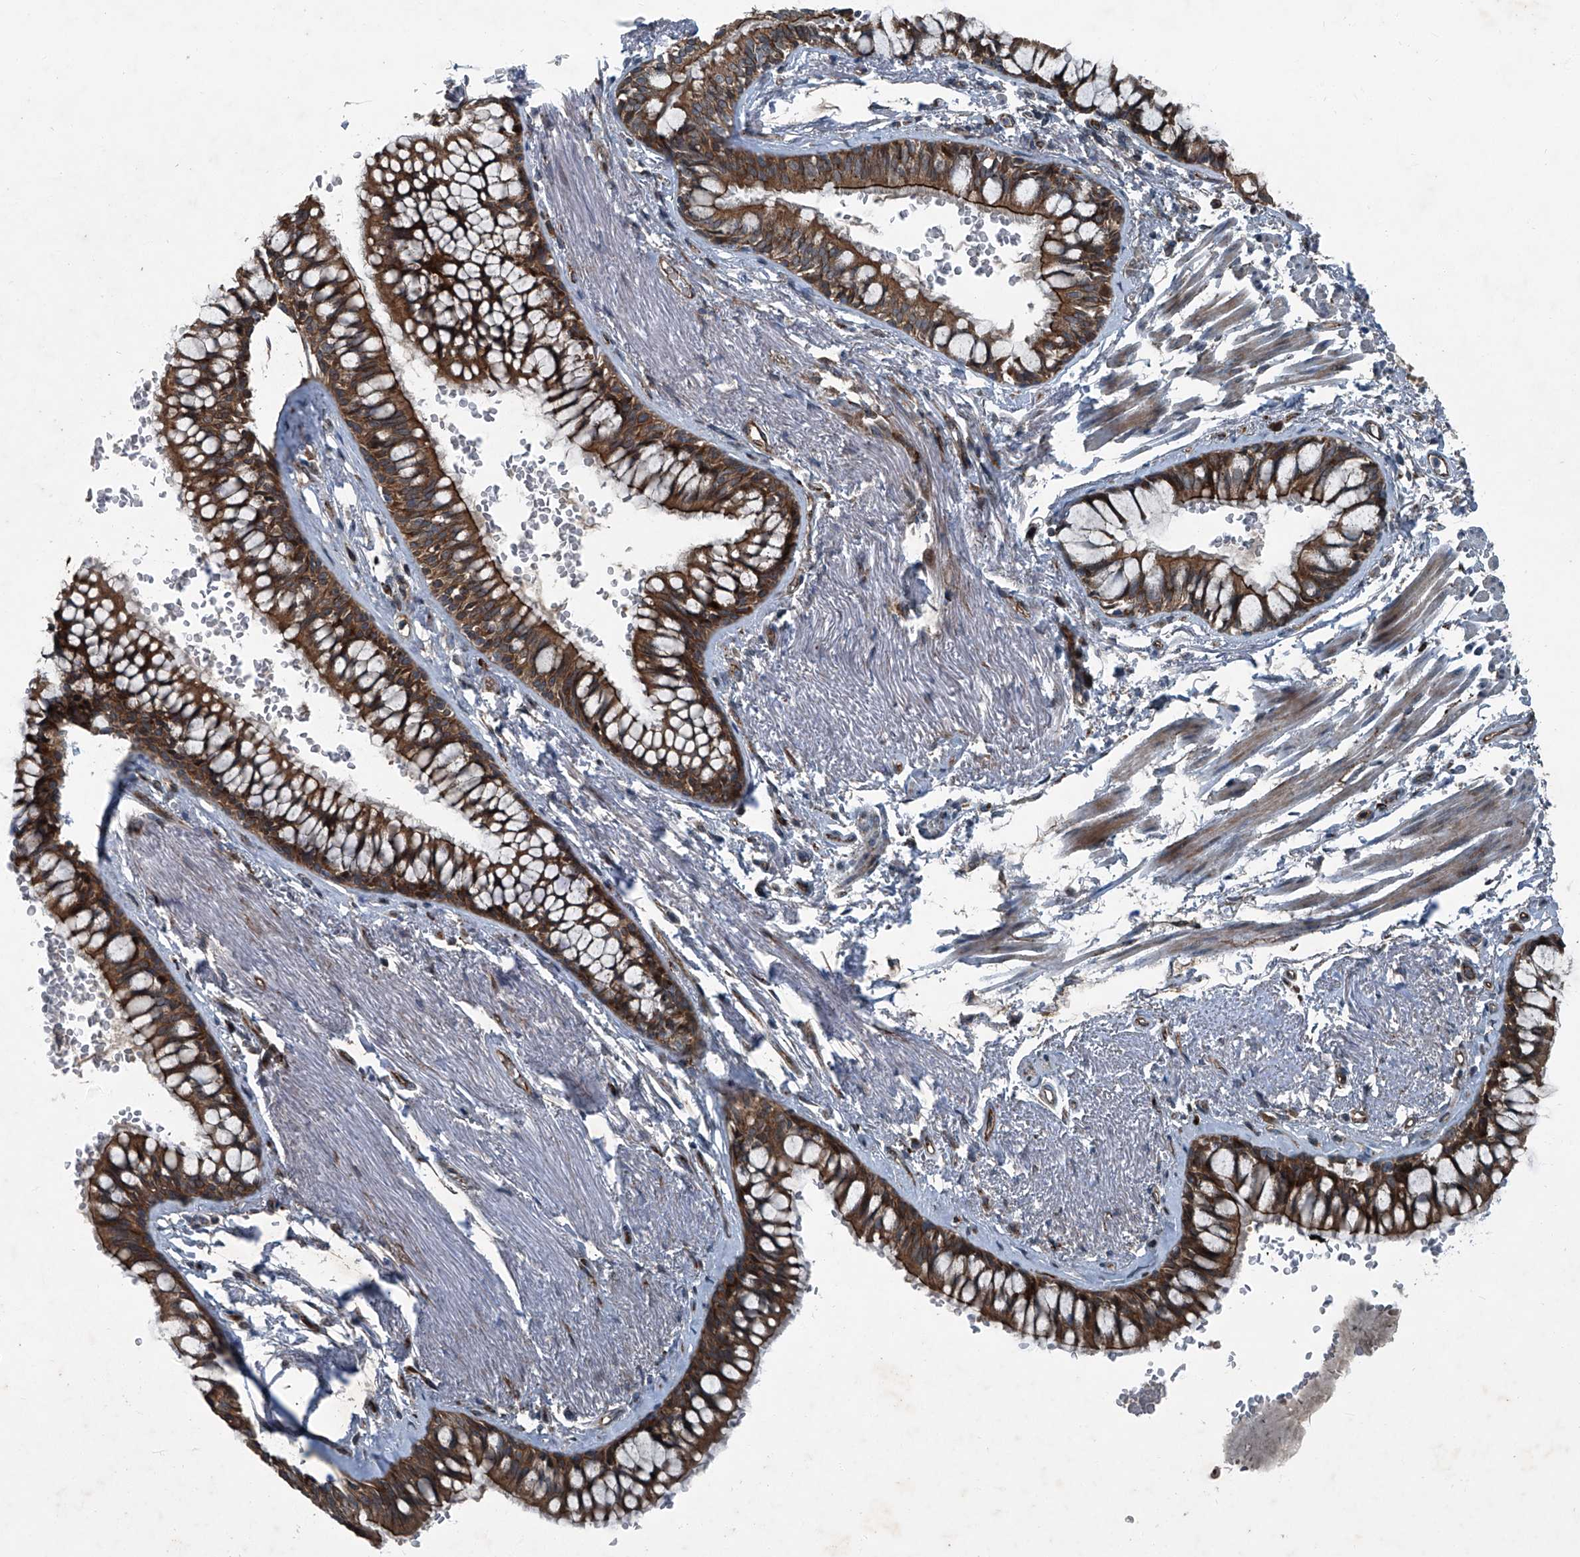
{"staining": {"intensity": "strong", "quantity": "25%-75%", "location": "cytoplasmic/membranous"}, "tissue": "bronchus", "cell_type": "Respiratory epithelial cells", "image_type": "normal", "snomed": [{"axis": "morphology", "description": "Normal tissue, NOS"}, {"axis": "topography", "description": "Cartilage tissue"}, {"axis": "topography", "description": "Bronchus"}], "caption": "This histopathology image displays IHC staining of unremarkable human bronchus, with high strong cytoplasmic/membranous positivity in about 25%-75% of respiratory epithelial cells.", "gene": "SENP2", "patient": {"sex": "female", "age": 73}}